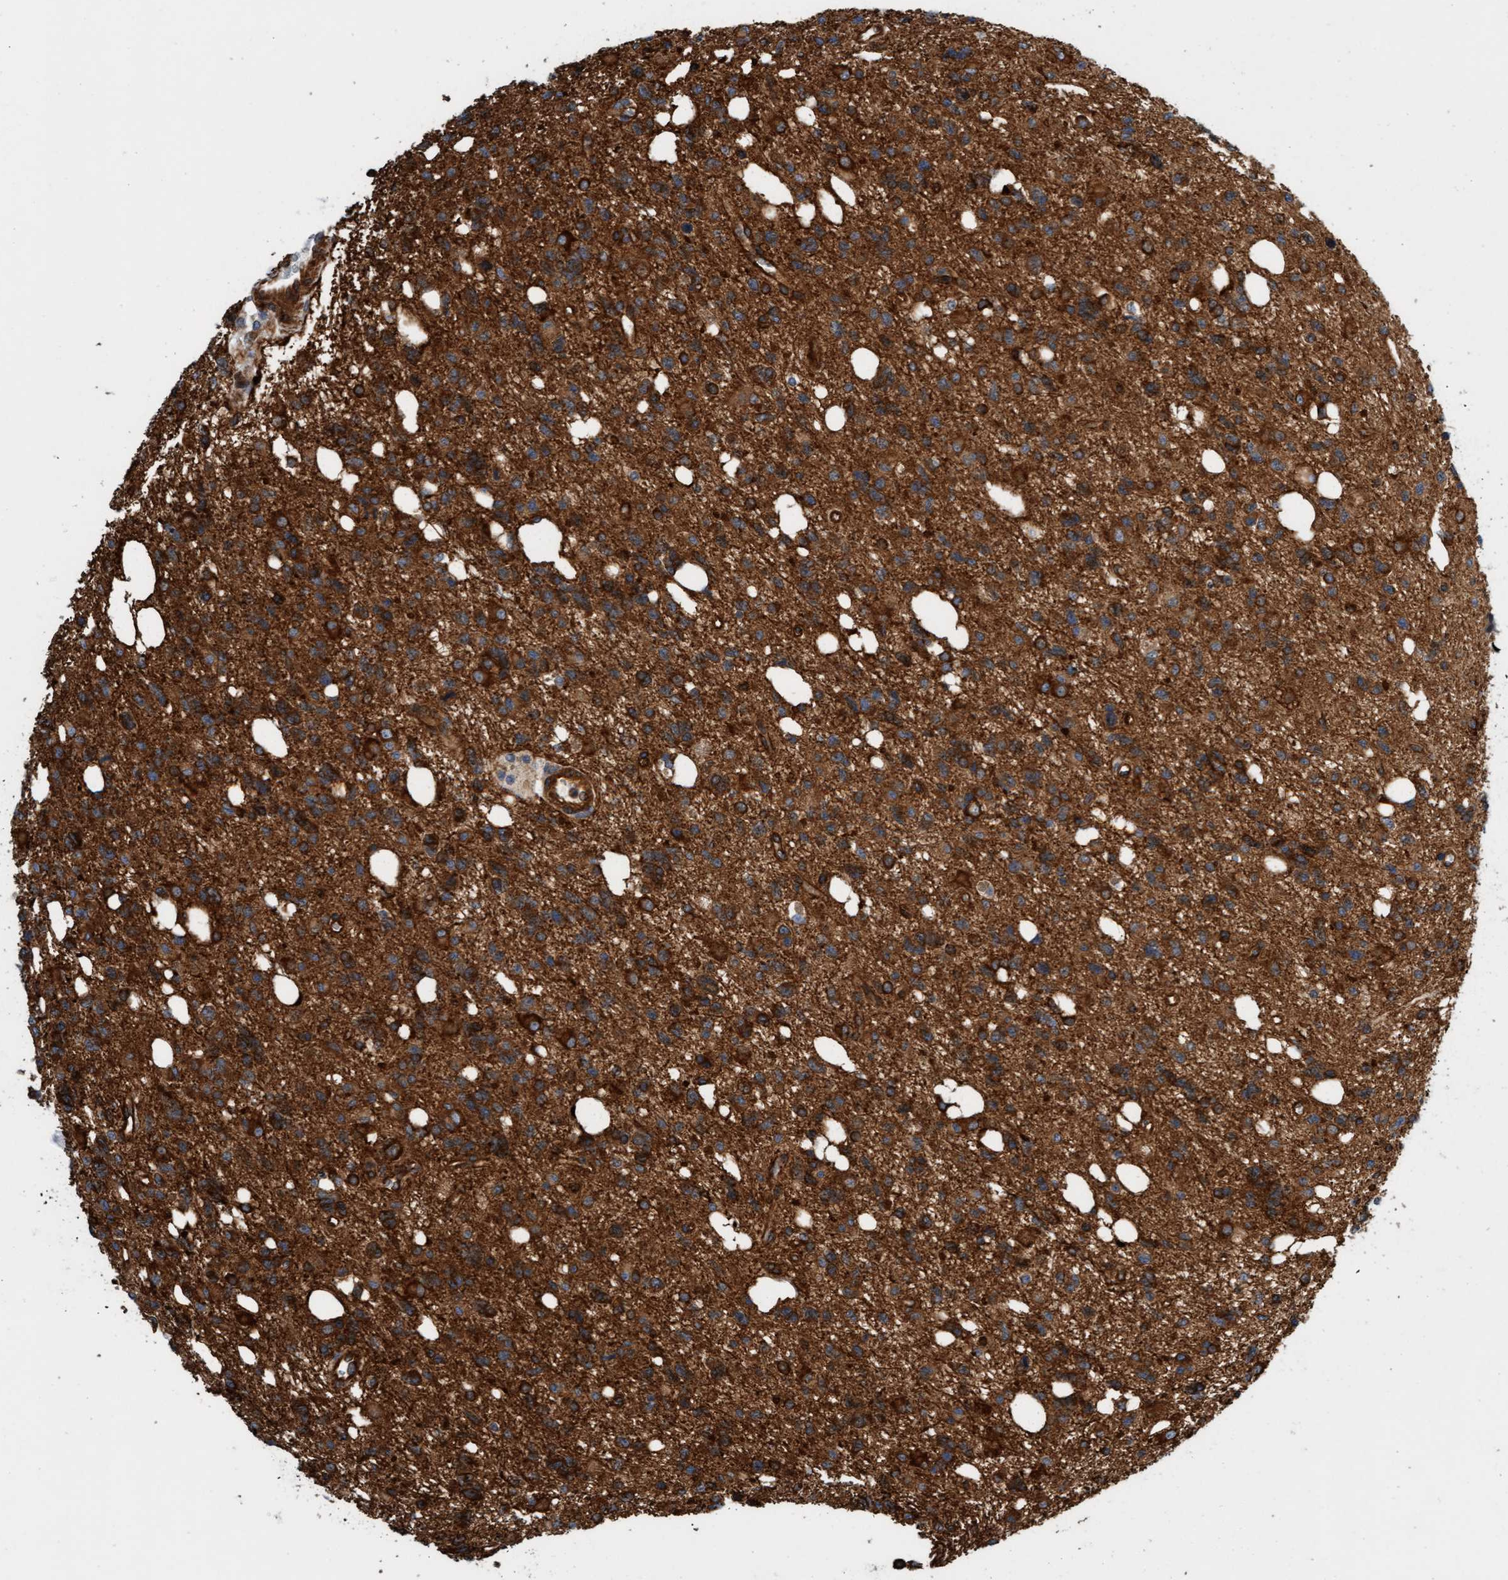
{"staining": {"intensity": "strong", "quantity": ">75%", "location": "cytoplasmic/membranous"}, "tissue": "glioma", "cell_type": "Tumor cells", "image_type": "cancer", "snomed": [{"axis": "morphology", "description": "Glioma, malignant, High grade"}, {"axis": "topography", "description": "Brain"}], "caption": "Protein staining of high-grade glioma (malignant) tissue demonstrates strong cytoplasmic/membranous staining in about >75% of tumor cells.", "gene": "FMNL3", "patient": {"sex": "female", "age": 62}}